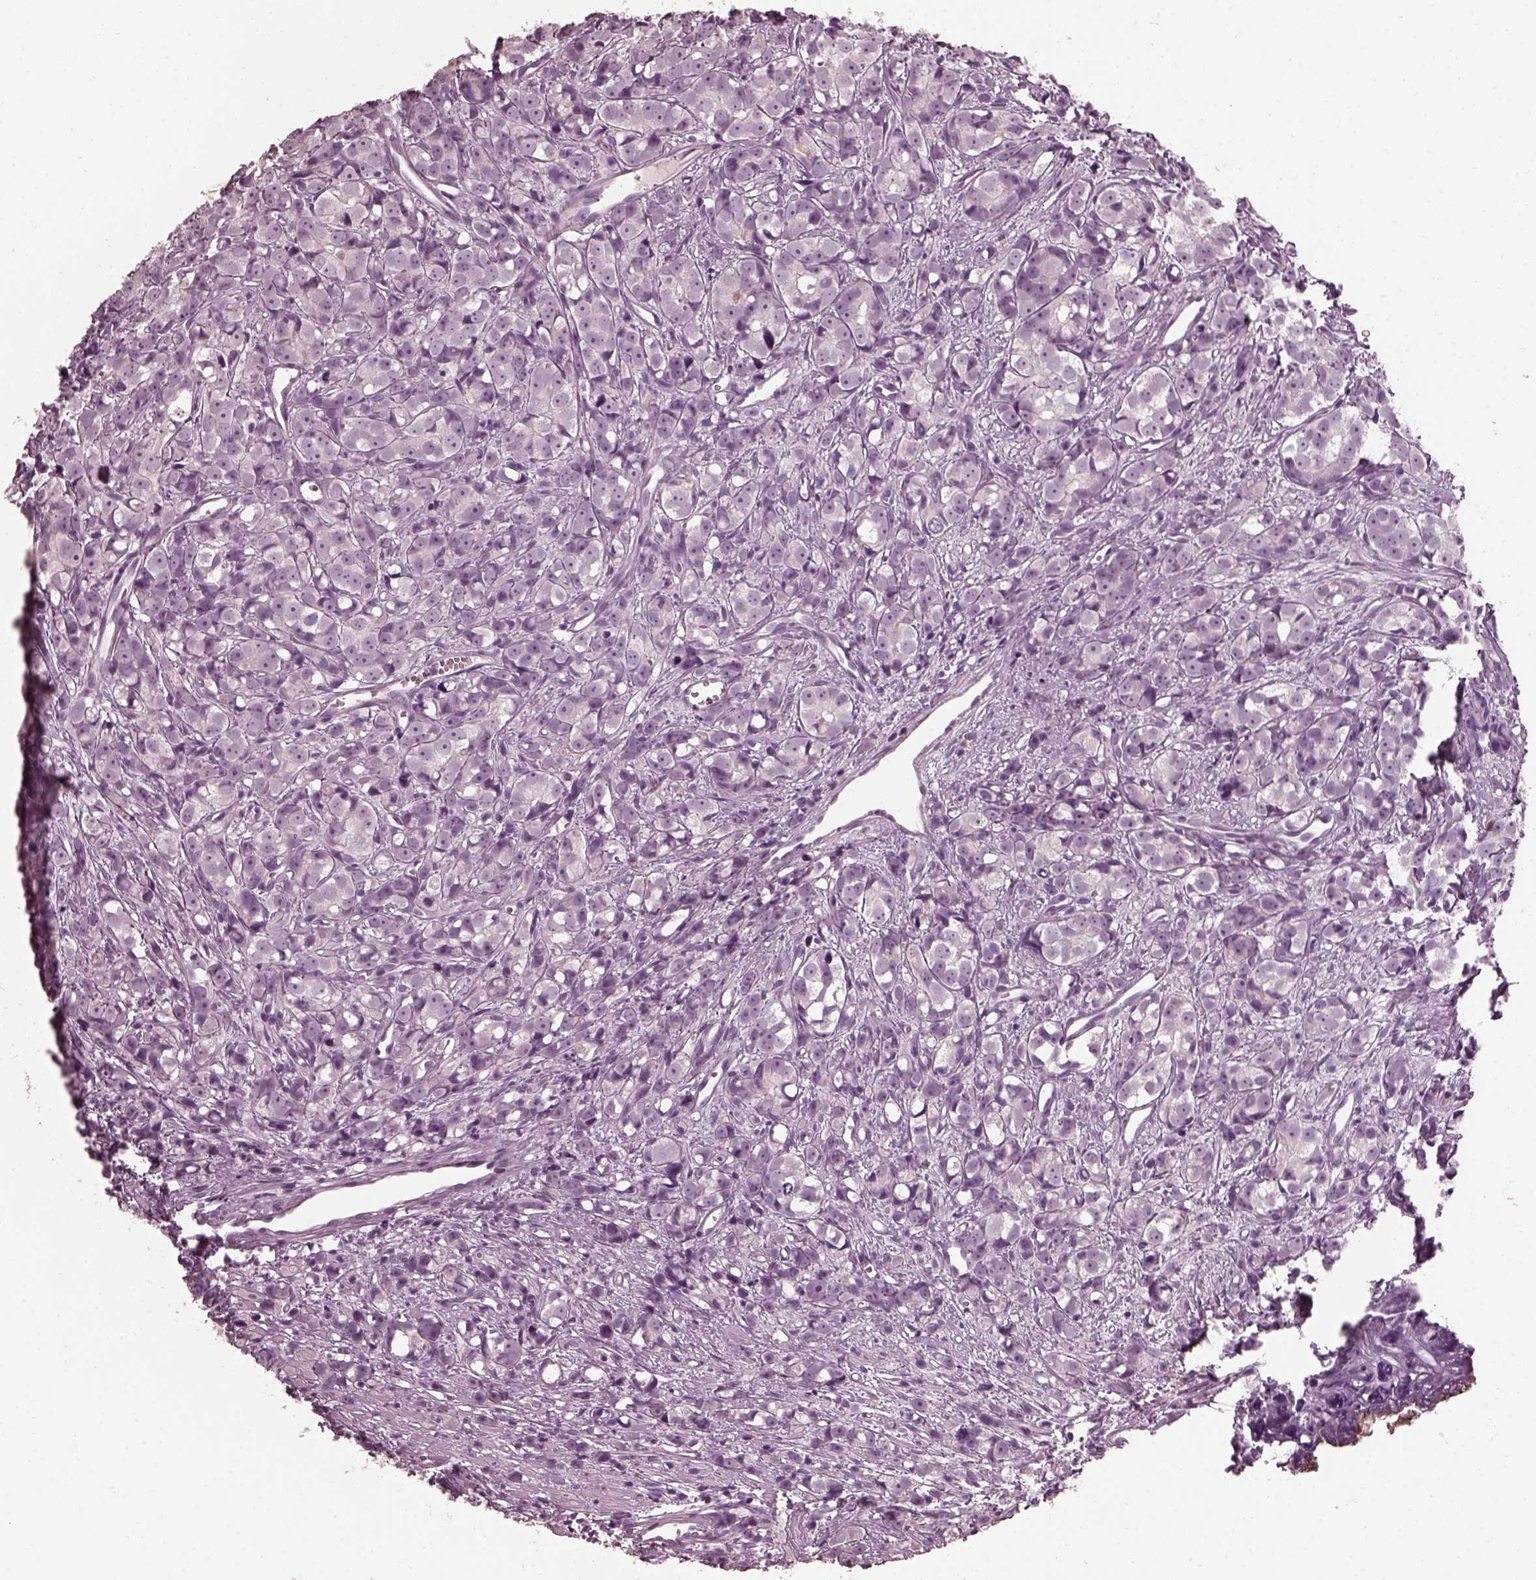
{"staining": {"intensity": "negative", "quantity": "none", "location": "none"}, "tissue": "prostate cancer", "cell_type": "Tumor cells", "image_type": "cancer", "snomed": [{"axis": "morphology", "description": "Adenocarcinoma, High grade"}, {"axis": "topography", "description": "Prostate"}], "caption": "Tumor cells are negative for protein expression in human prostate cancer (high-grade adenocarcinoma). (DAB immunohistochemistry (IHC) with hematoxylin counter stain).", "gene": "FUT4", "patient": {"sex": "male", "age": 77}}